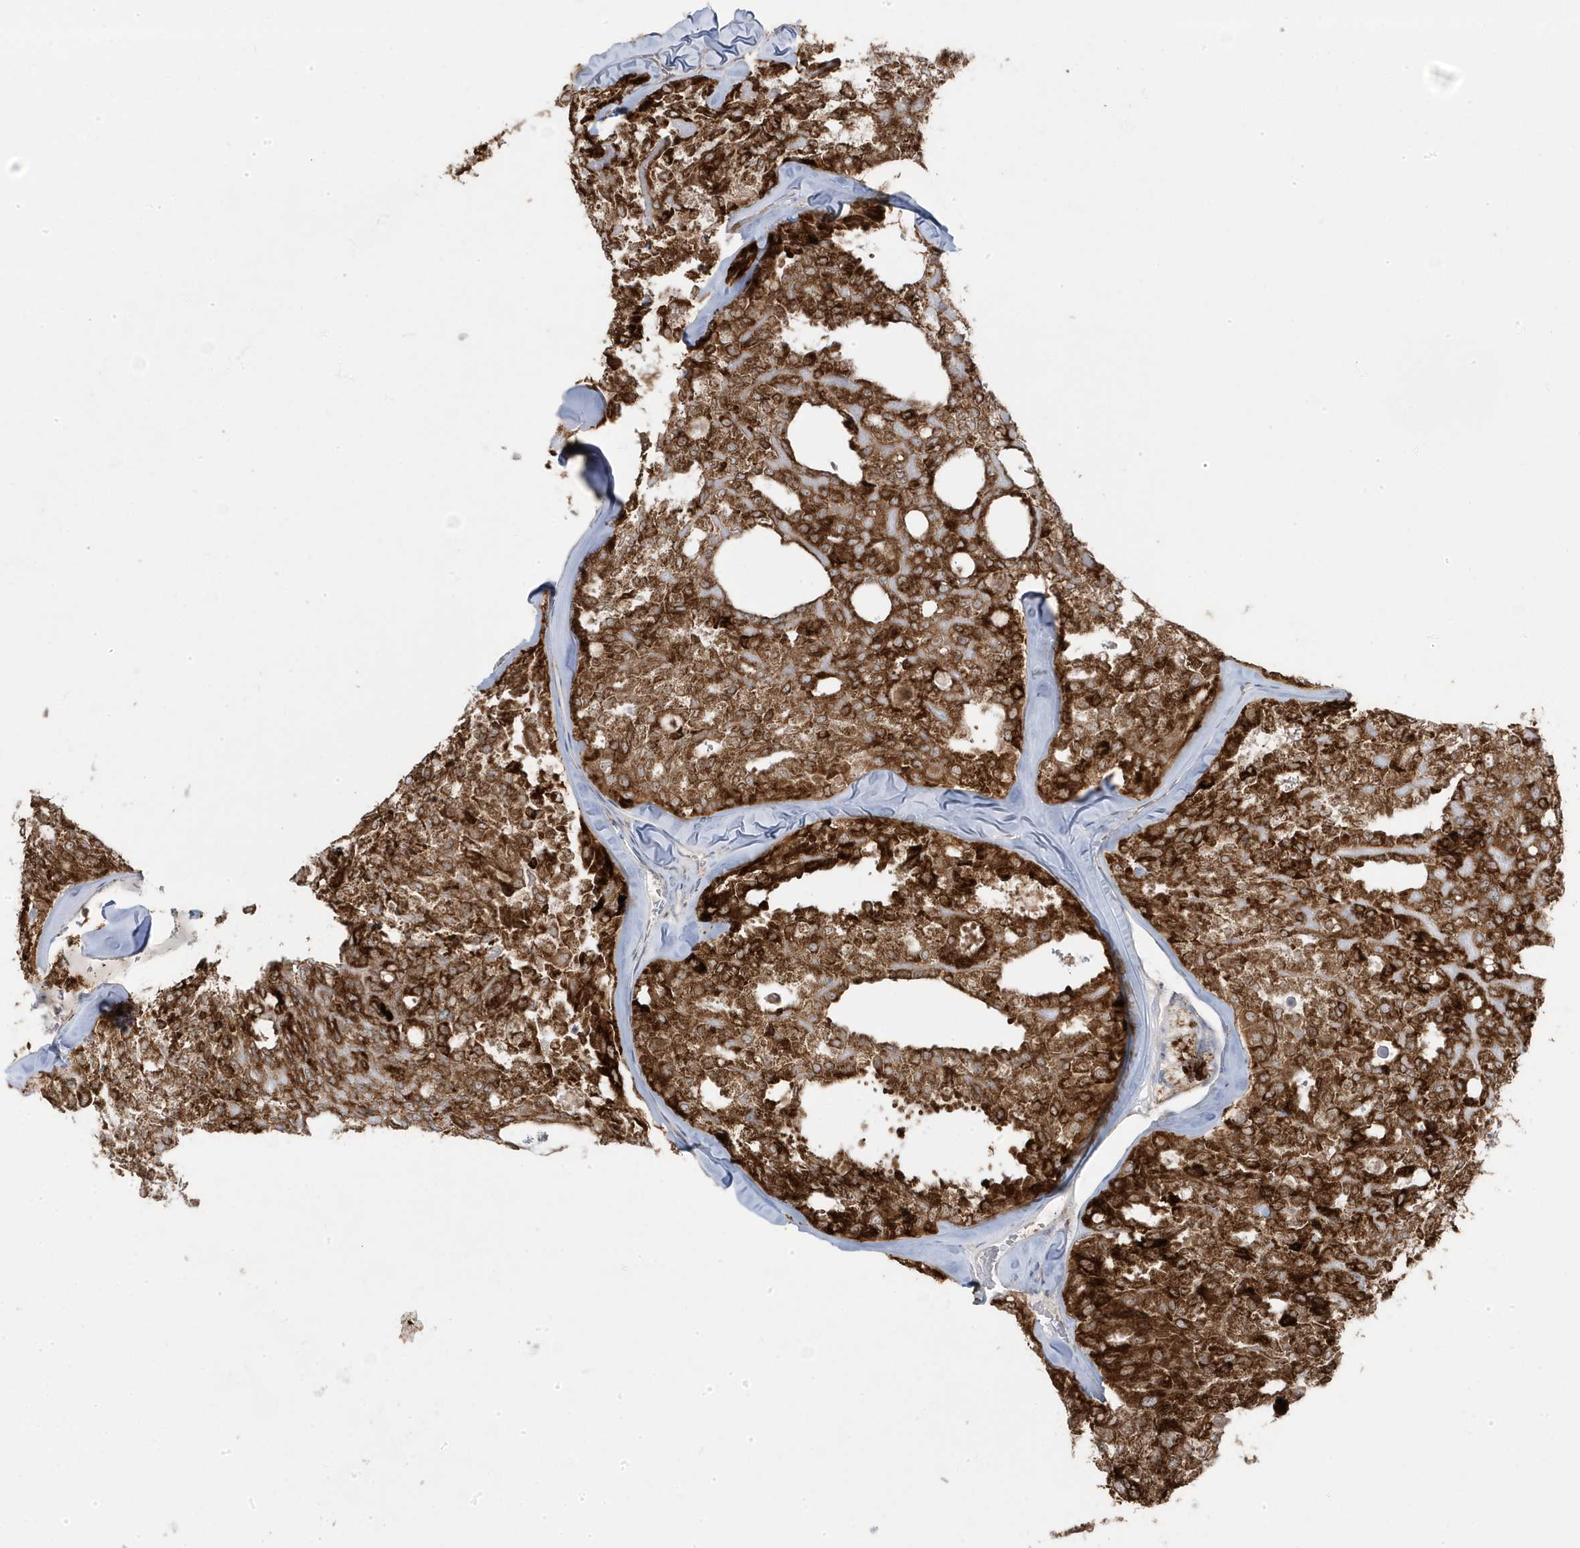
{"staining": {"intensity": "strong", "quantity": ">75%", "location": "cytoplasmic/membranous"}, "tissue": "thyroid cancer", "cell_type": "Tumor cells", "image_type": "cancer", "snomed": [{"axis": "morphology", "description": "Follicular adenoma carcinoma, NOS"}, {"axis": "topography", "description": "Thyroid gland"}], "caption": "Immunohistochemical staining of thyroid follicular adenoma carcinoma shows strong cytoplasmic/membranous protein positivity in about >75% of tumor cells.", "gene": "ZNF654", "patient": {"sex": "male", "age": 75}}